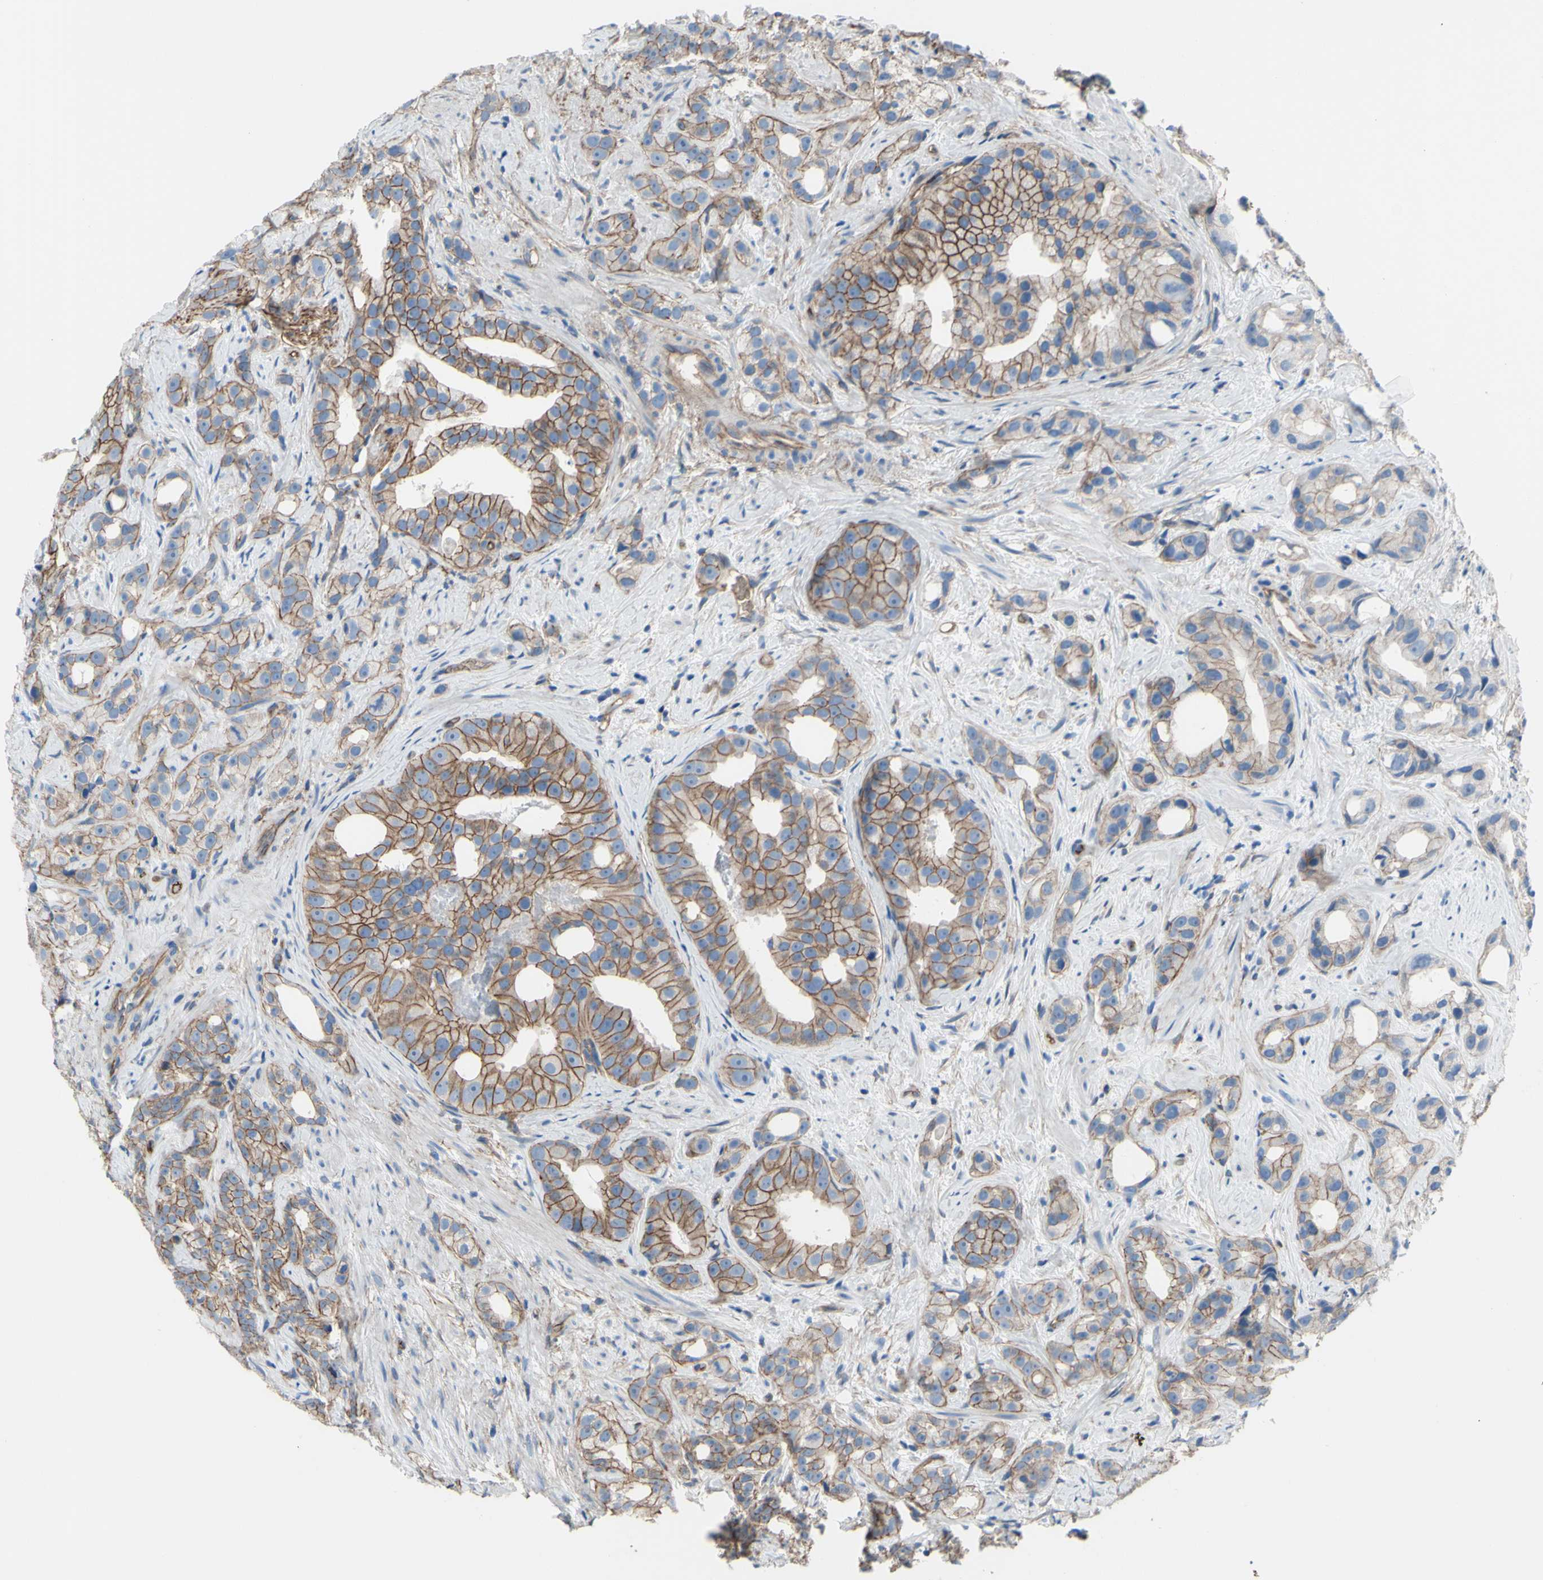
{"staining": {"intensity": "moderate", "quantity": ">75%", "location": "cytoplasmic/membranous"}, "tissue": "prostate cancer", "cell_type": "Tumor cells", "image_type": "cancer", "snomed": [{"axis": "morphology", "description": "Adenocarcinoma, Low grade"}, {"axis": "topography", "description": "Prostate"}], "caption": "A photomicrograph showing moderate cytoplasmic/membranous staining in about >75% of tumor cells in prostate low-grade adenocarcinoma, as visualized by brown immunohistochemical staining.", "gene": "TPBG", "patient": {"sex": "male", "age": 89}}